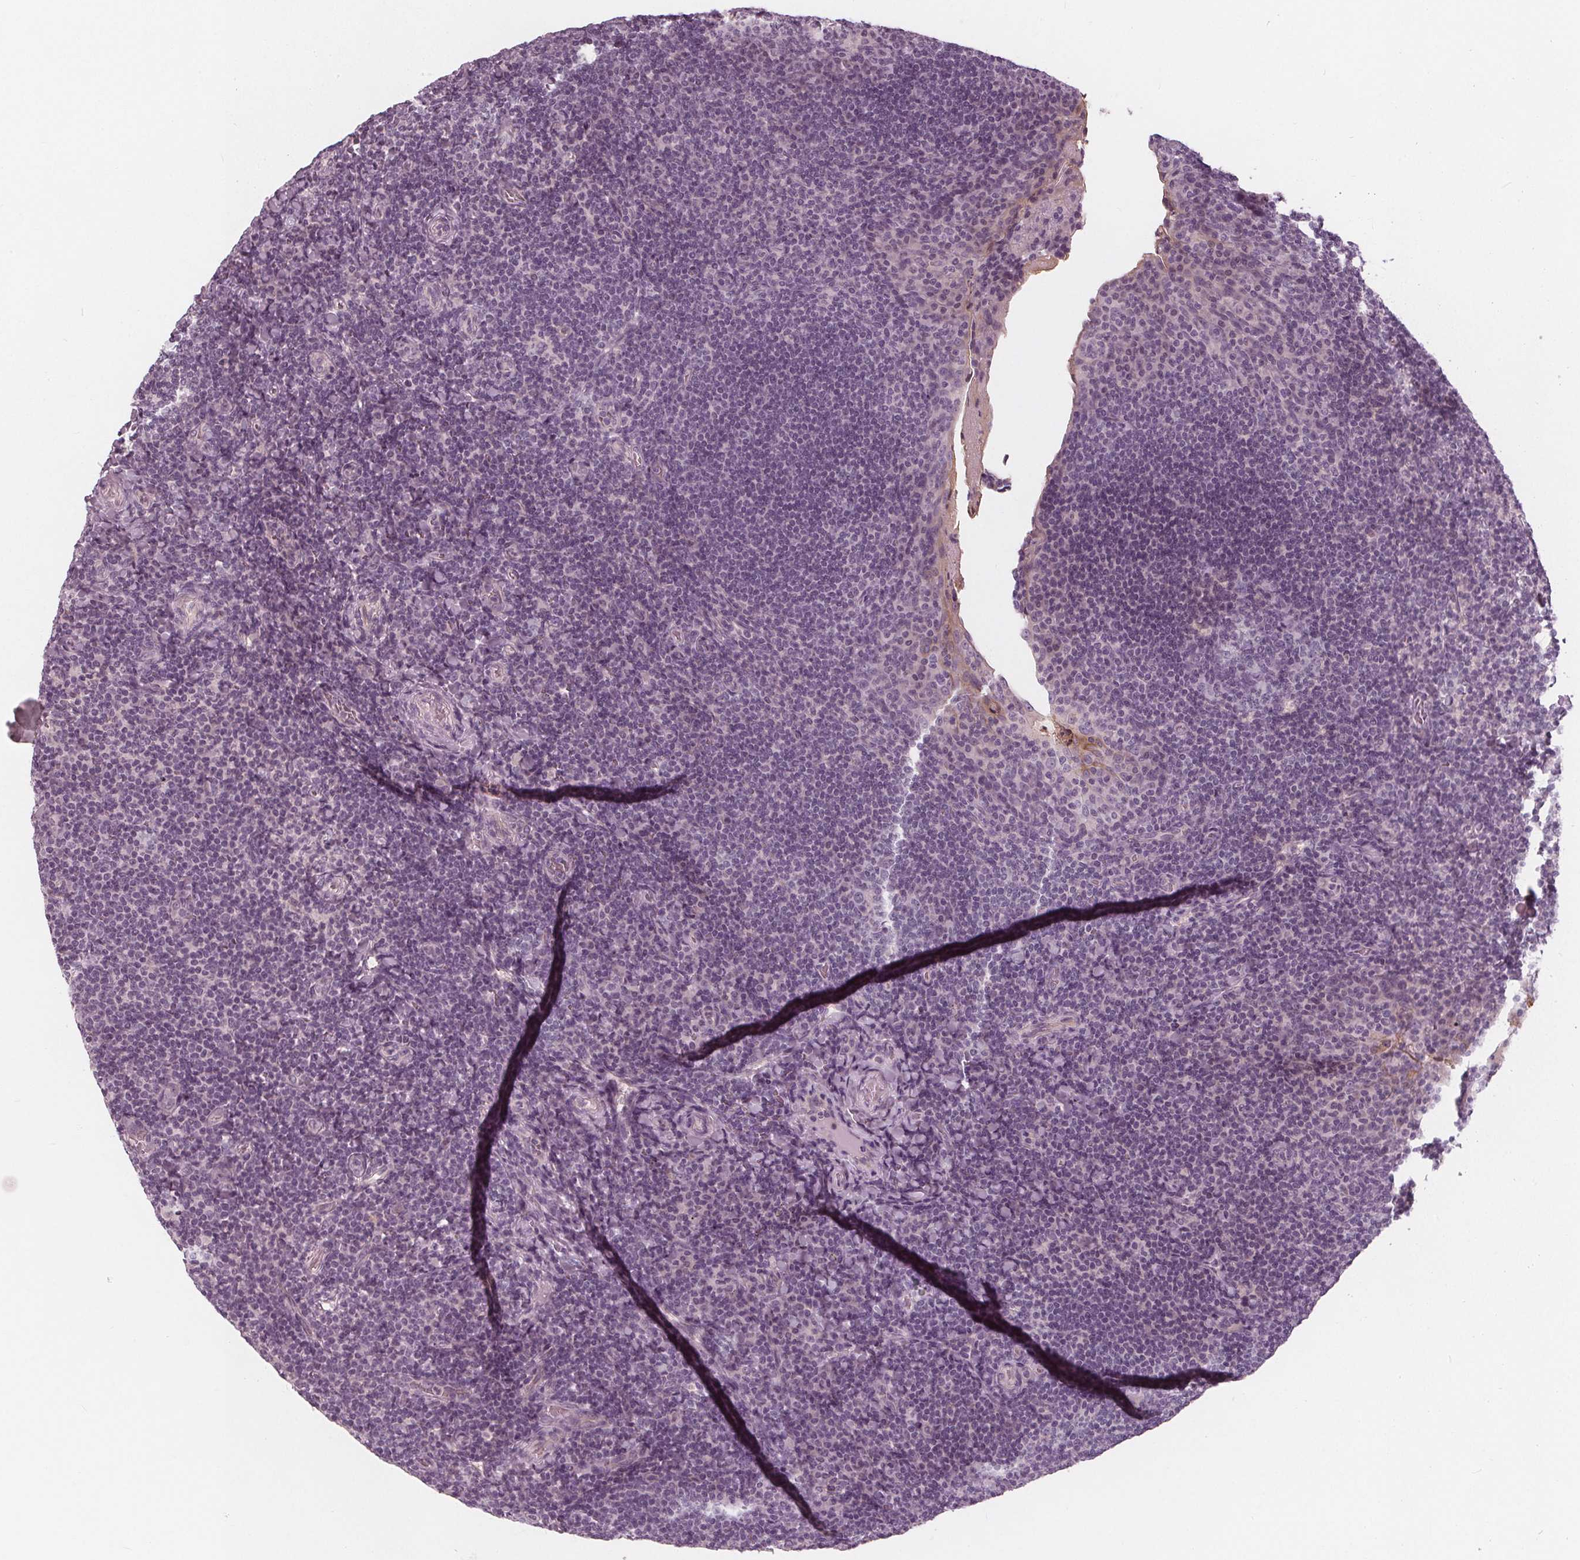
{"staining": {"intensity": "negative", "quantity": "none", "location": "none"}, "tissue": "tonsil", "cell_type": "Germinal center cells", "image_type": "normal", "snomed": [{"axis": "morphology", "description": "Normal tissue, NOS"}, {"axis": "topography", "description": "Tonsil"}], "caption": "A high-resolution micrograph shows IHC staining of unremarkable tonsil, which demonstrates no significant staining in germinal center cells.", "gene": "SAT2", "patient": {"sex": "male", "age": 17}}